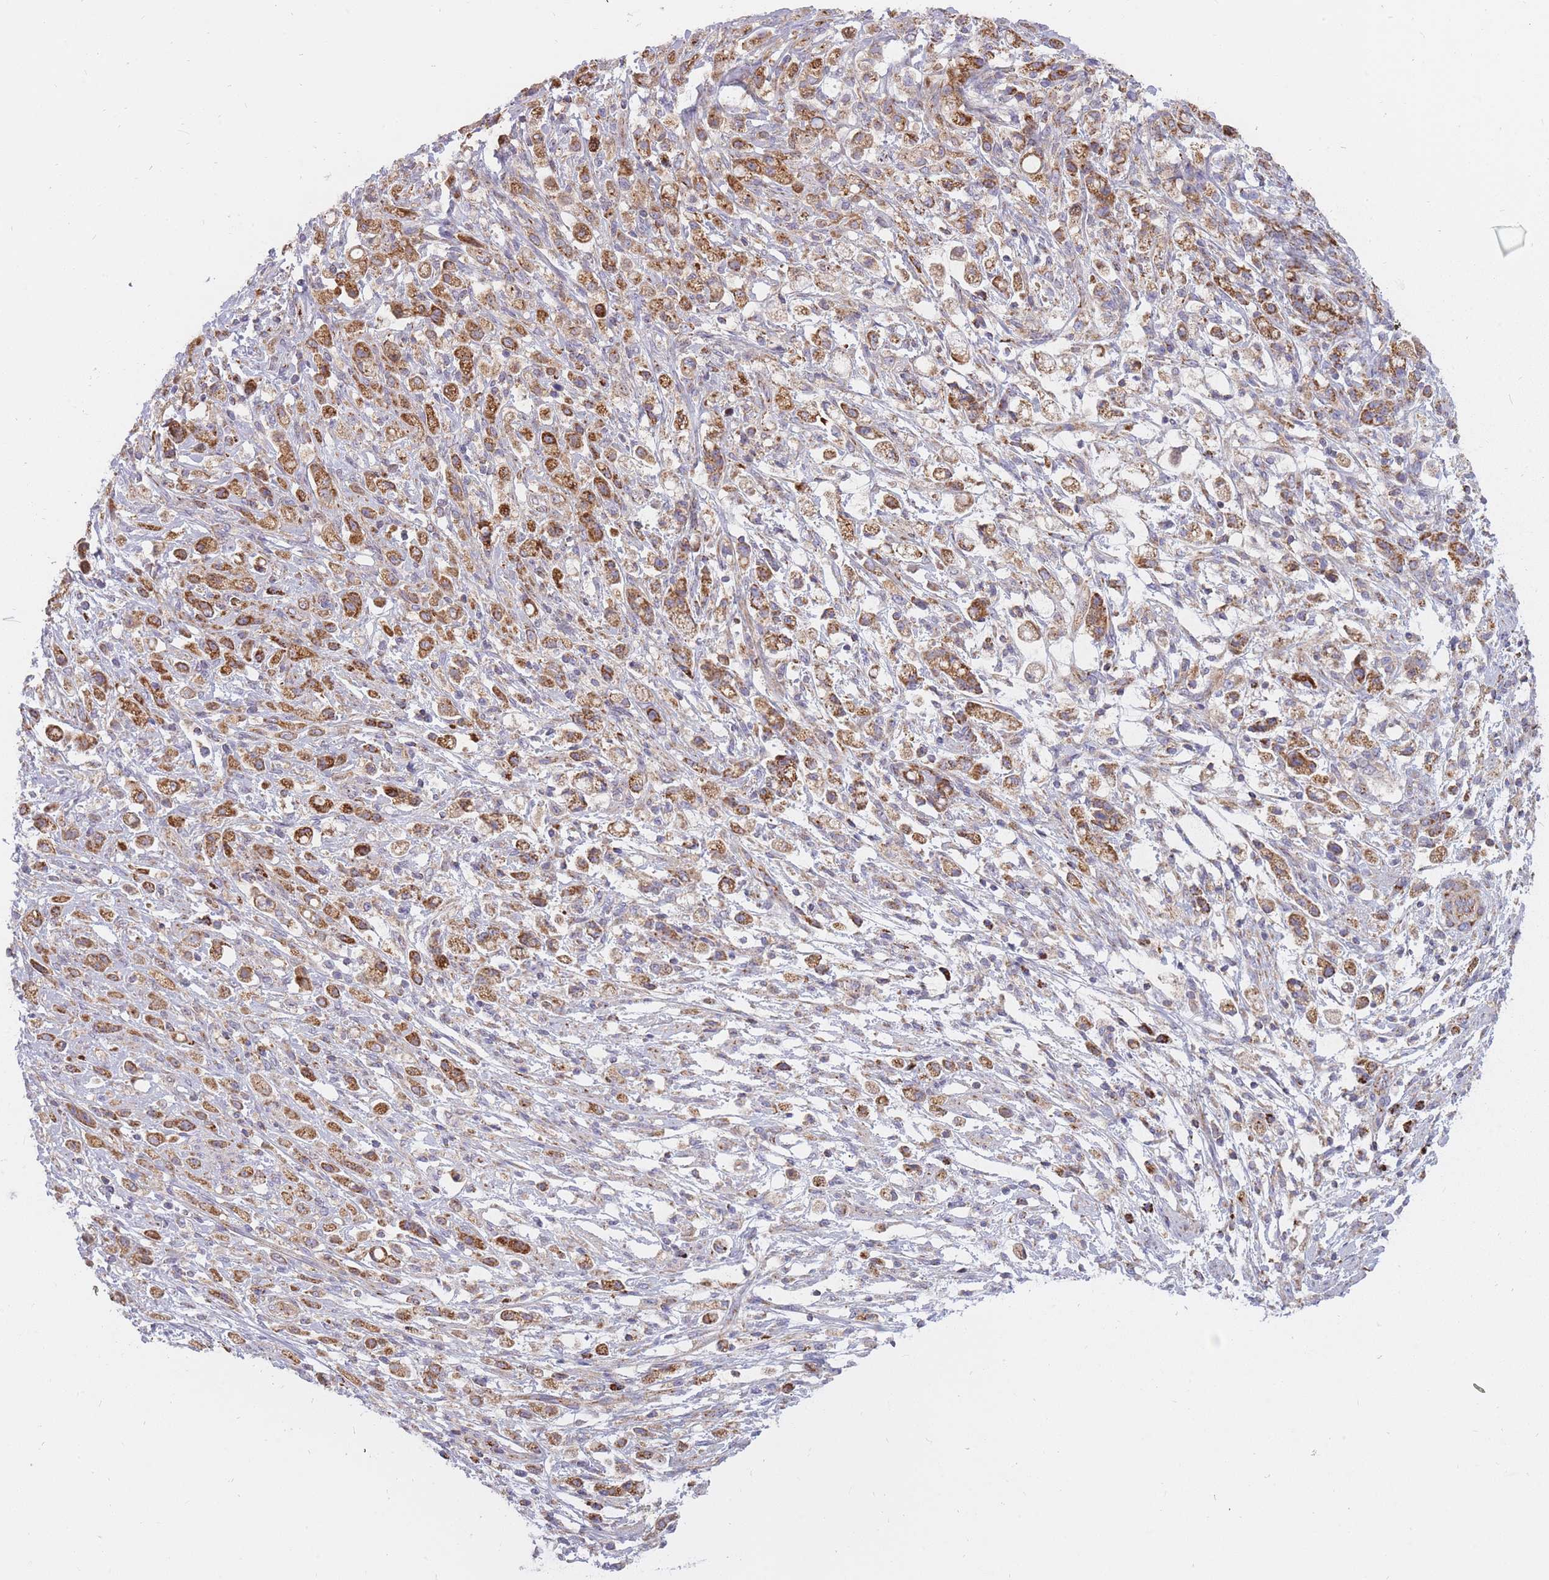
{"staining": {"intensity": "strong", "quantity": ">75%", "location": "cytoplasmic/membranous"}, "tissue": "stomach cancer", "cell_type": "Tumor cells", "image_type": "cancer", "snomed": [{"axis": "morphology", "description": "Adenocarcinoma, NOS"}, {"axis": "topography", "description": "Stomach"}], "caption": "Brown immunohistochemical staining in human stomach cancer (adenocarcinoma) displays strong cytoplasmic/membranous expression in about >75% of tumor cells.", "gene": "ALKBH4", "patient": {"sex": "female", "age": 60}}